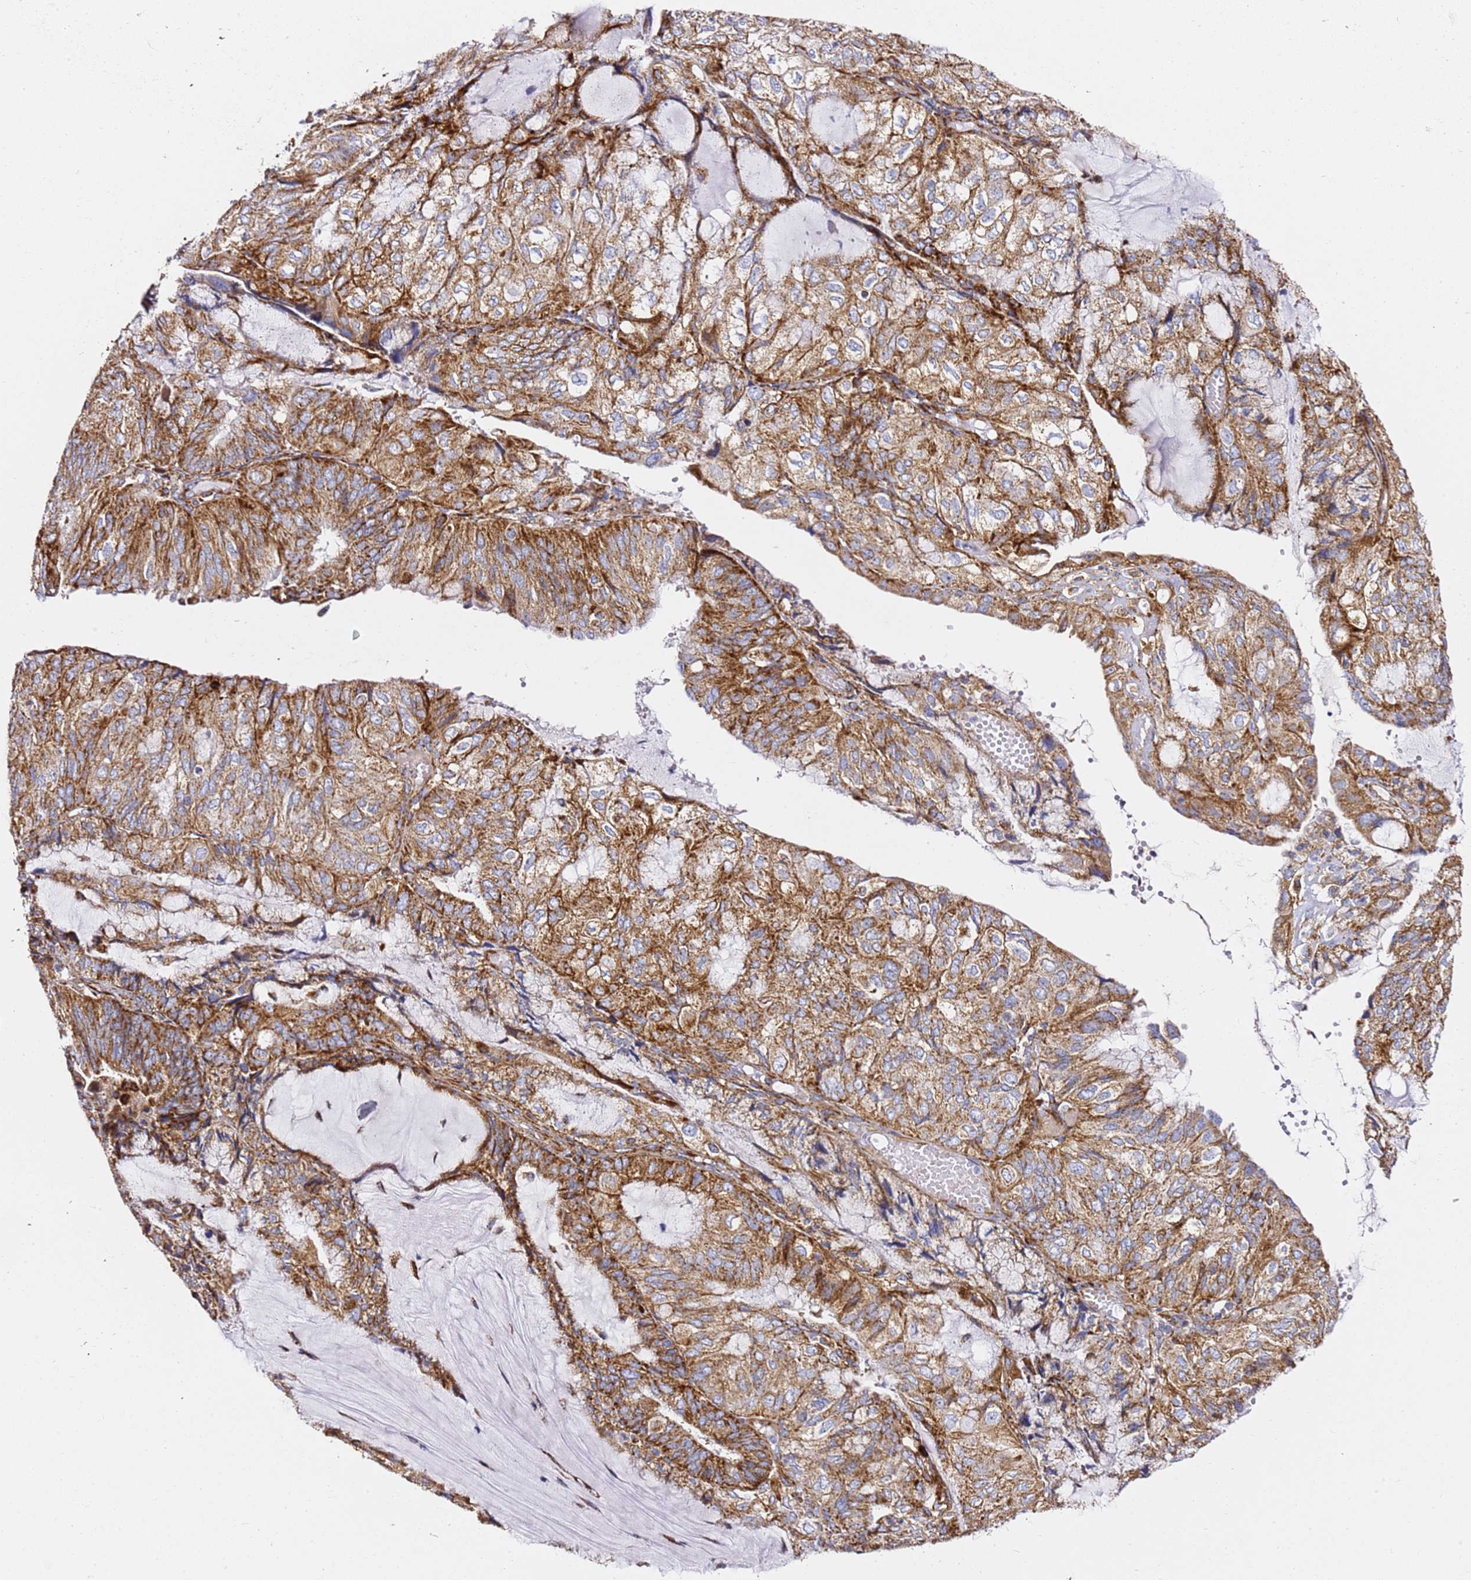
{"staining": {"intensity": "moderate", "quantity": ">75%", "location": "cytoplasmic/membranous"}, "tissue": "endometrial cancer", "cell_type": "Tumor cells", "image_type": "cancer", "snomed": [{"axis": "morphology", "description": "Adenocarcinoma, NOS"}, {"axis": "topography", "description": "Endometrium"}], "caption": "Tumor cells demonstrate medium levels of moderate cytoplasmic/membranous positivity in approximately >75% of cells in endometrial adenocarcinoma.", "gene": "NDUFA3", "patient": {"sex": "female", "age": 81}}